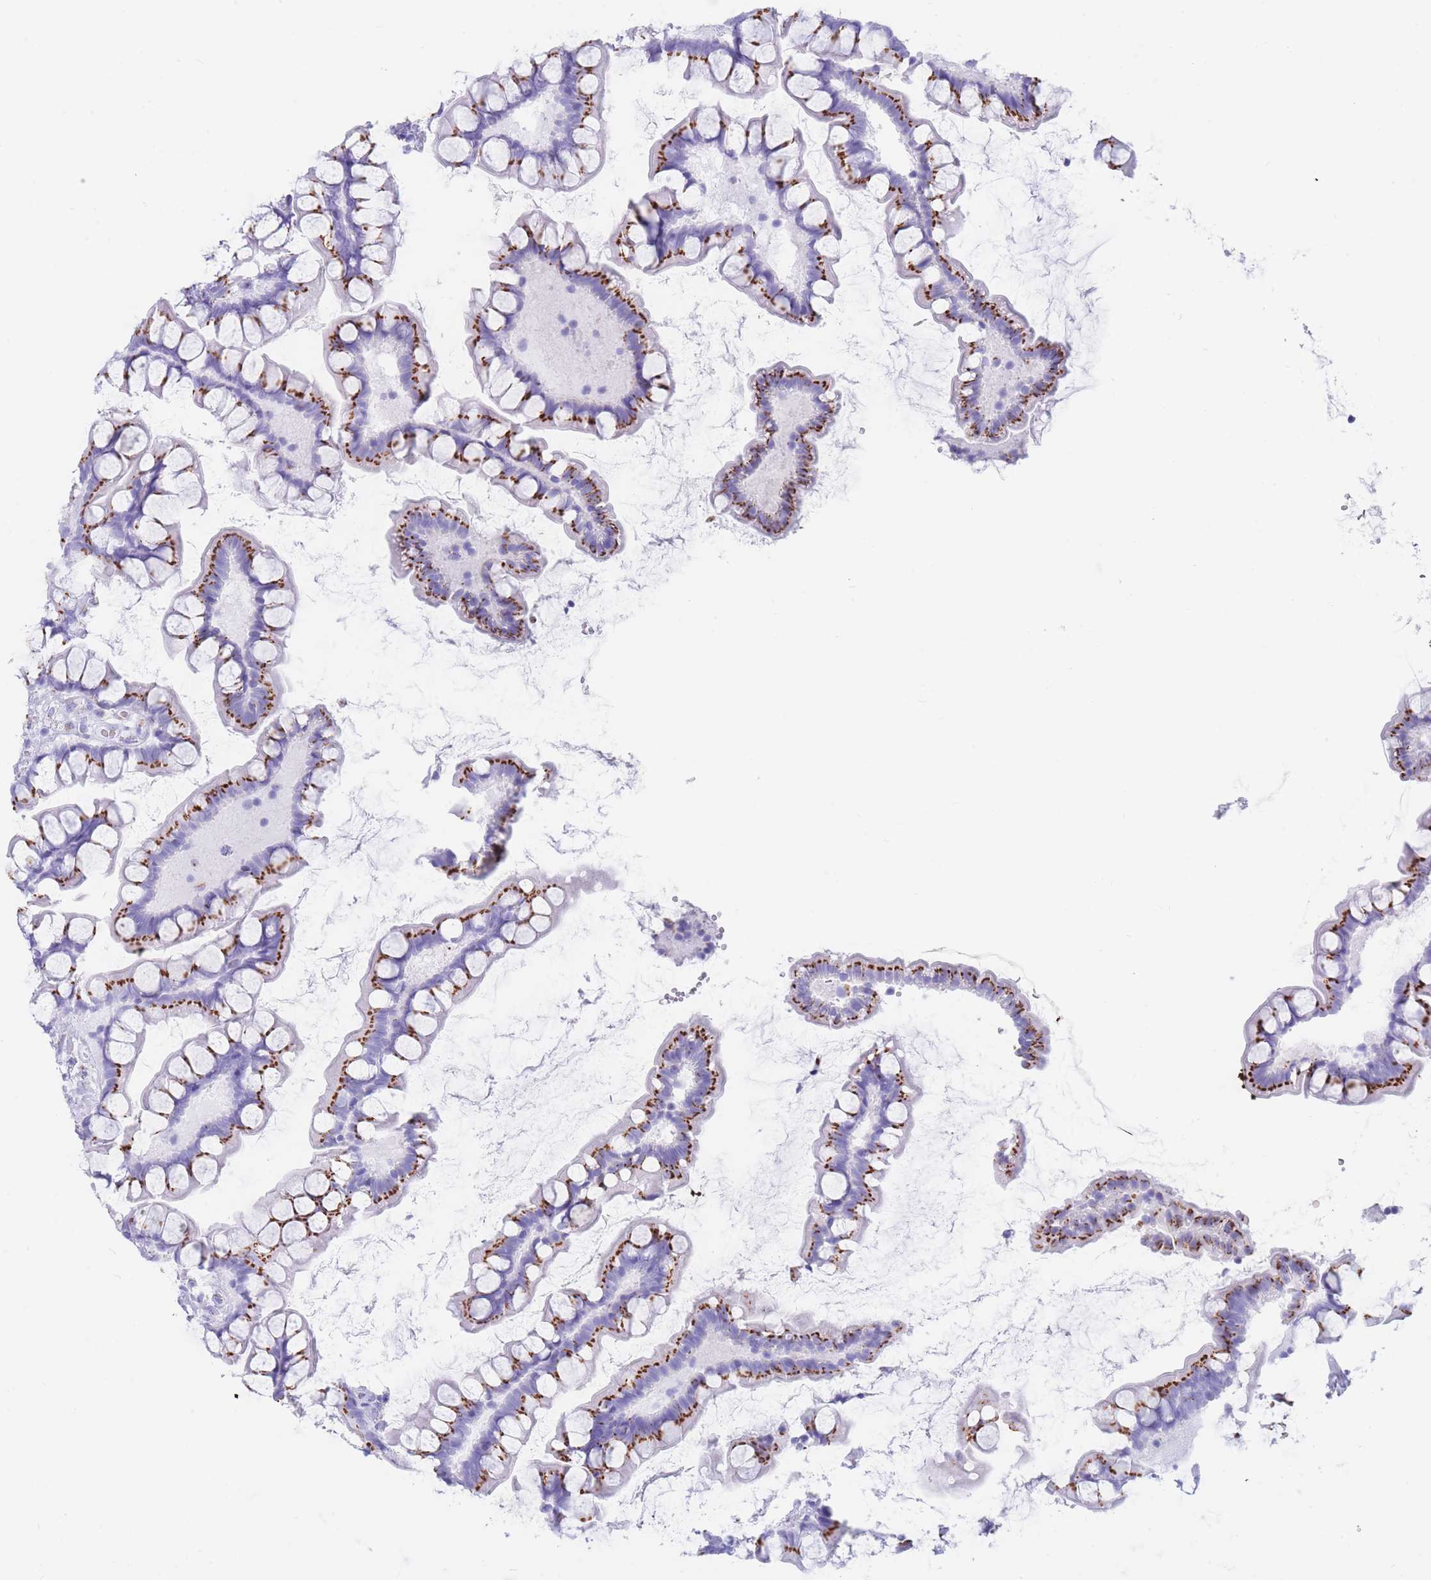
{"staining": {"intensity": "strong", "quantity": ">75%", "location": "cytoplasmic/membranous"}, "tissue": "small intestine", "cell_type": "Glandular cells", "image_type": "normal", "snomed": [{"axis": "morphology", "description": "Normal tissue, NOS"}, {"axis": "topography", "description": "Small intestine"}], "caption": "About >75% of glandular cells in normal small intestine demonstrate strong cytoplasmic/membranous protein expression as visualized by brown immunohistochemical staining.", "gene": "FAM3C", "patient": {"sex": "male", "age": 70}}